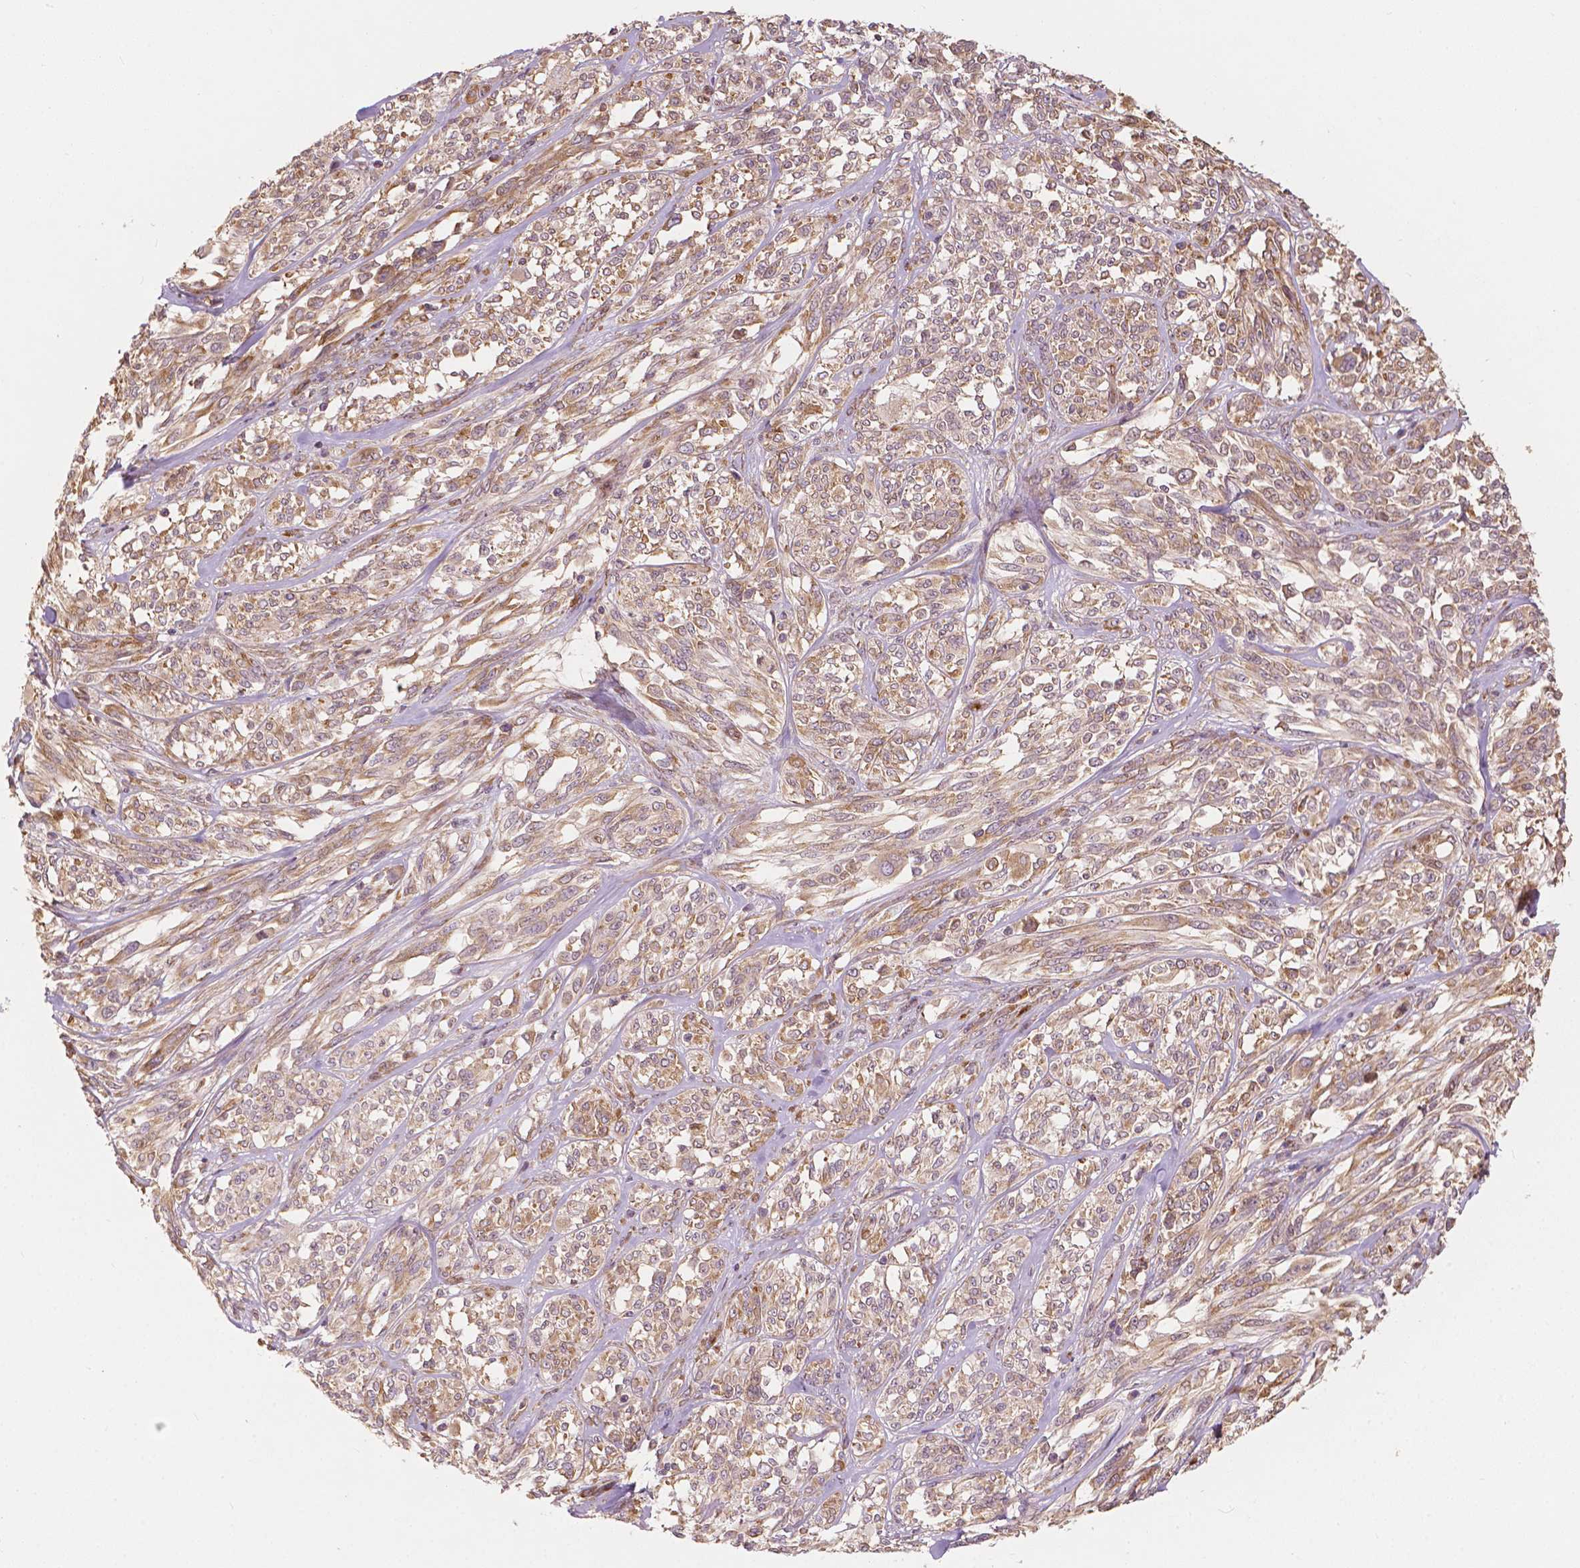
{"staining": {"intensity": "moderate", "quantity": ">75%", "location": "cytoplasmic/membranous"}, "tissue": "melanoma", "cell_type": "Tumor cells", "image_type": "cancer", "snomed": [{"axis": "morphology", "description": "Malignant melanoma, NOS"}, {"axis": "topography", "description": "Skin"}], "caption": "Human malignant melanoma stained with a protein marker displays moderate staining in tumor cells.", "gene": "G3BP1", "patient": {"sex": "female", "age": 91}}